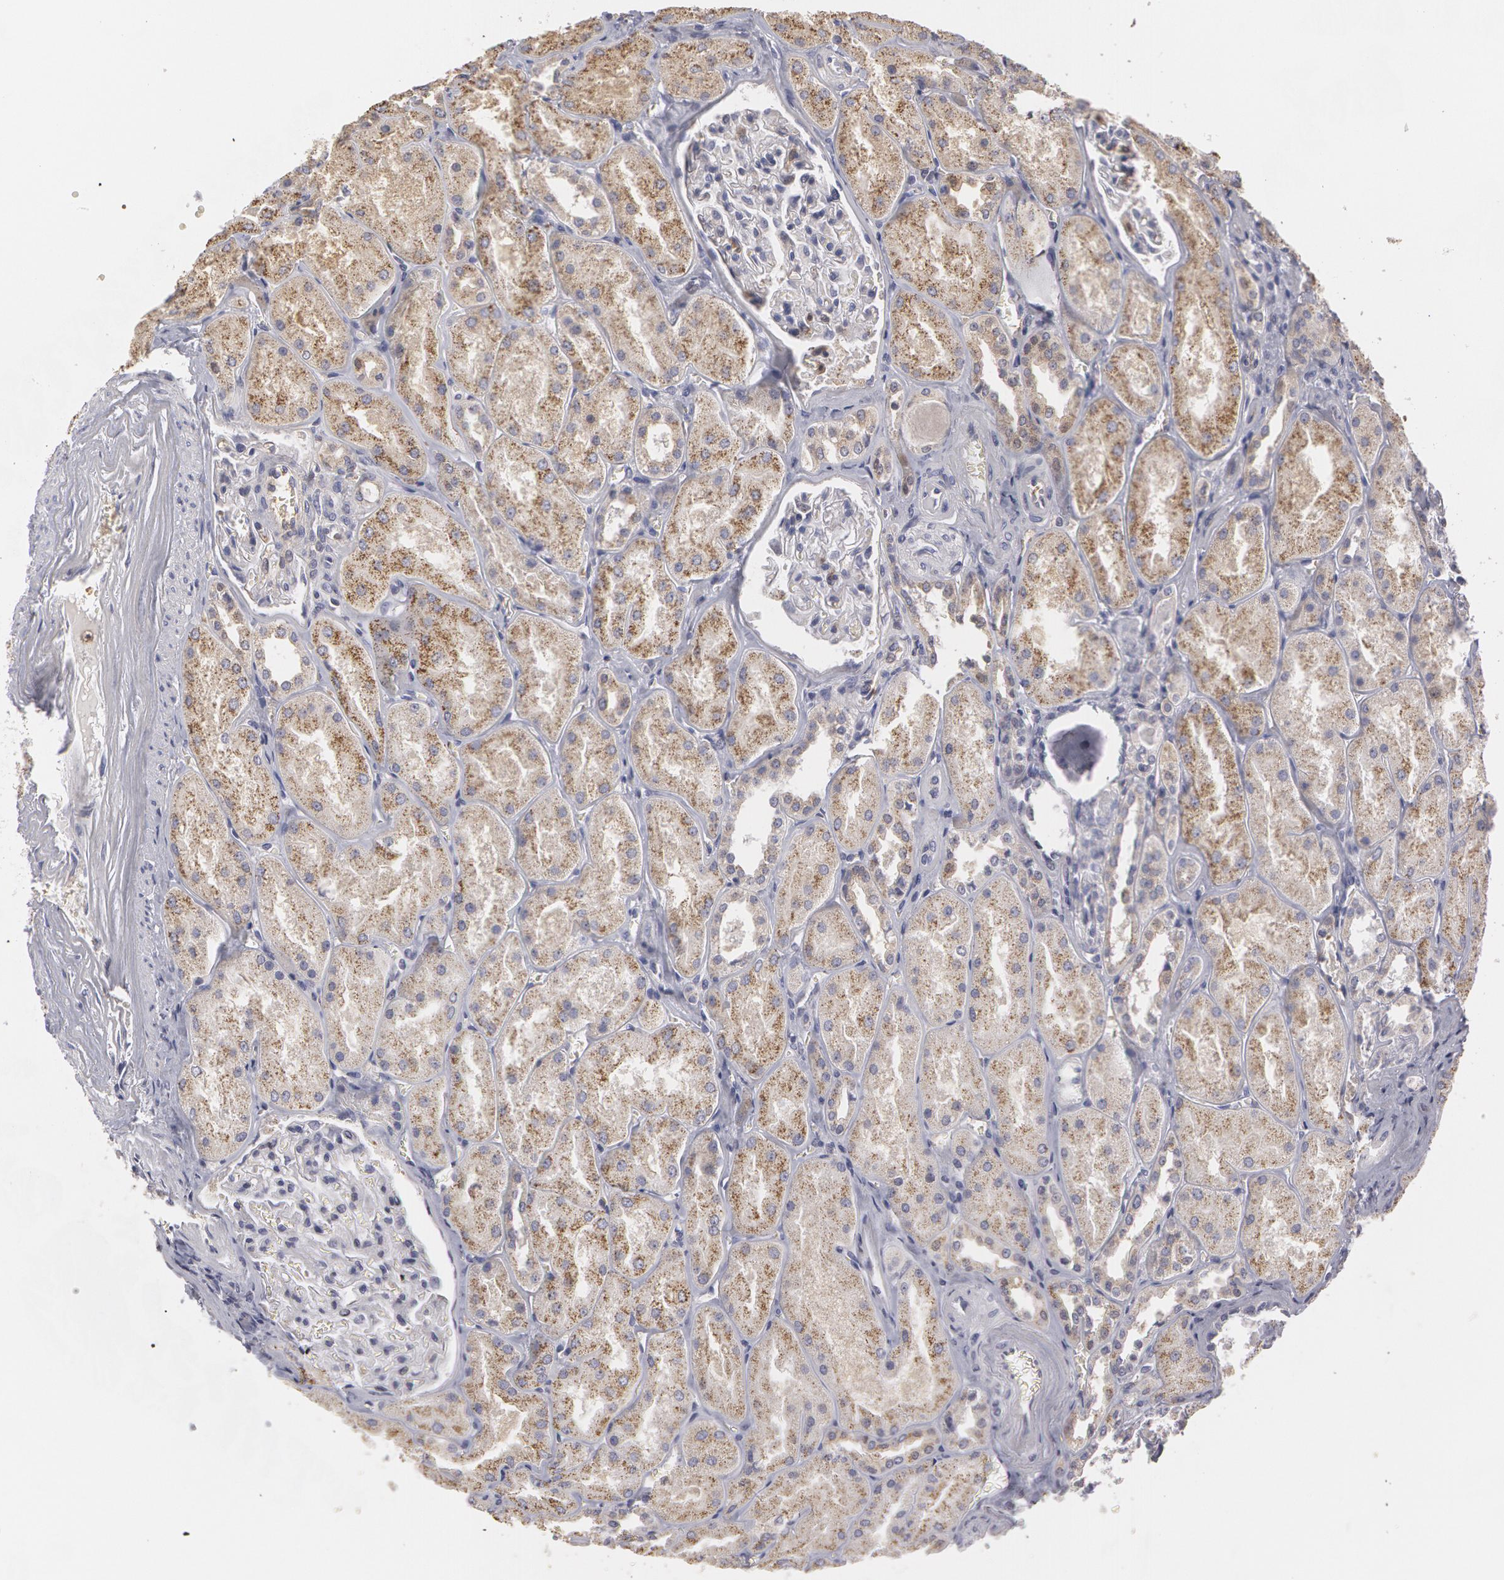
{"staining": {"intensity": "negative", "quantity": "none", "location": "none"}, "tissue": "kidney", "cell_type": "Cells in glomeruli", "image_type": "normal", "snomed": [{"axis": "morphology", "description": "Normal tissue, NOS"}, {"axis": "topography", "description": "Kidney"}], "caption": "DAB immunohistochemical staining of normal human kidney demonstrates no significant positivity in cells in glomeruli.", "gene": "CAT", "patient": {"sex": "male", "age": 61}}